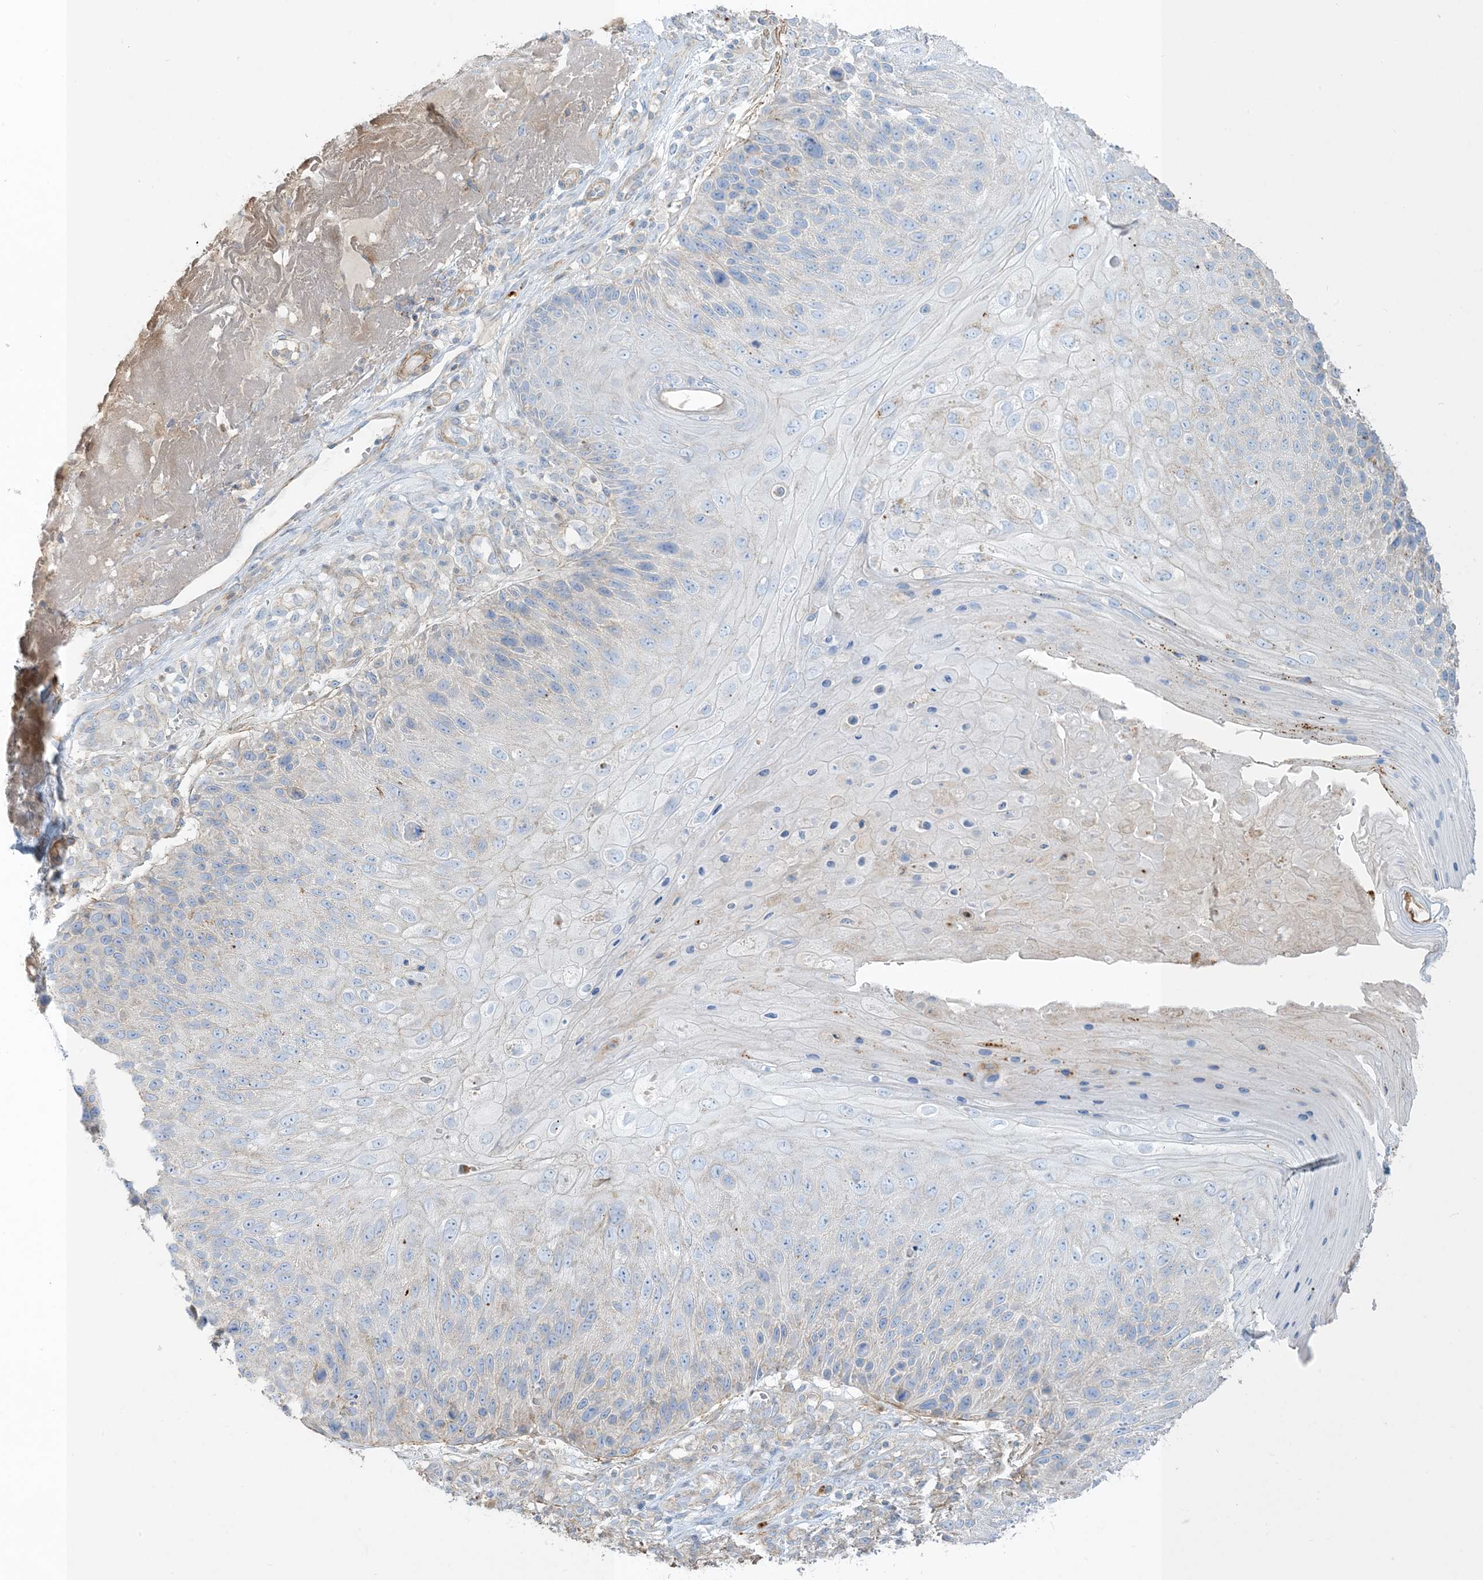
{"staining": {"intensity": "negative", "quantity": "none", "location": "none"}, "tissue": "skin cancer", "cell_type": "Tumor cells", "image_type": "cancer", "snomed": [{"axis": "morphology", "description": "Squamous cell carcinoma, NOS"}, {"axis": "topography", "description": "Skin"}], "caption": "An immunohistochemistry micrograph of skin cancer is shown. There is no staining in tumor cells of skin cancer. The staining is performed using DAB brown chromogen with nuclei counter-stained in using hematoxylin.", "gene": "GTF3C2", "patient": {"sex": "female", "age": 88}}